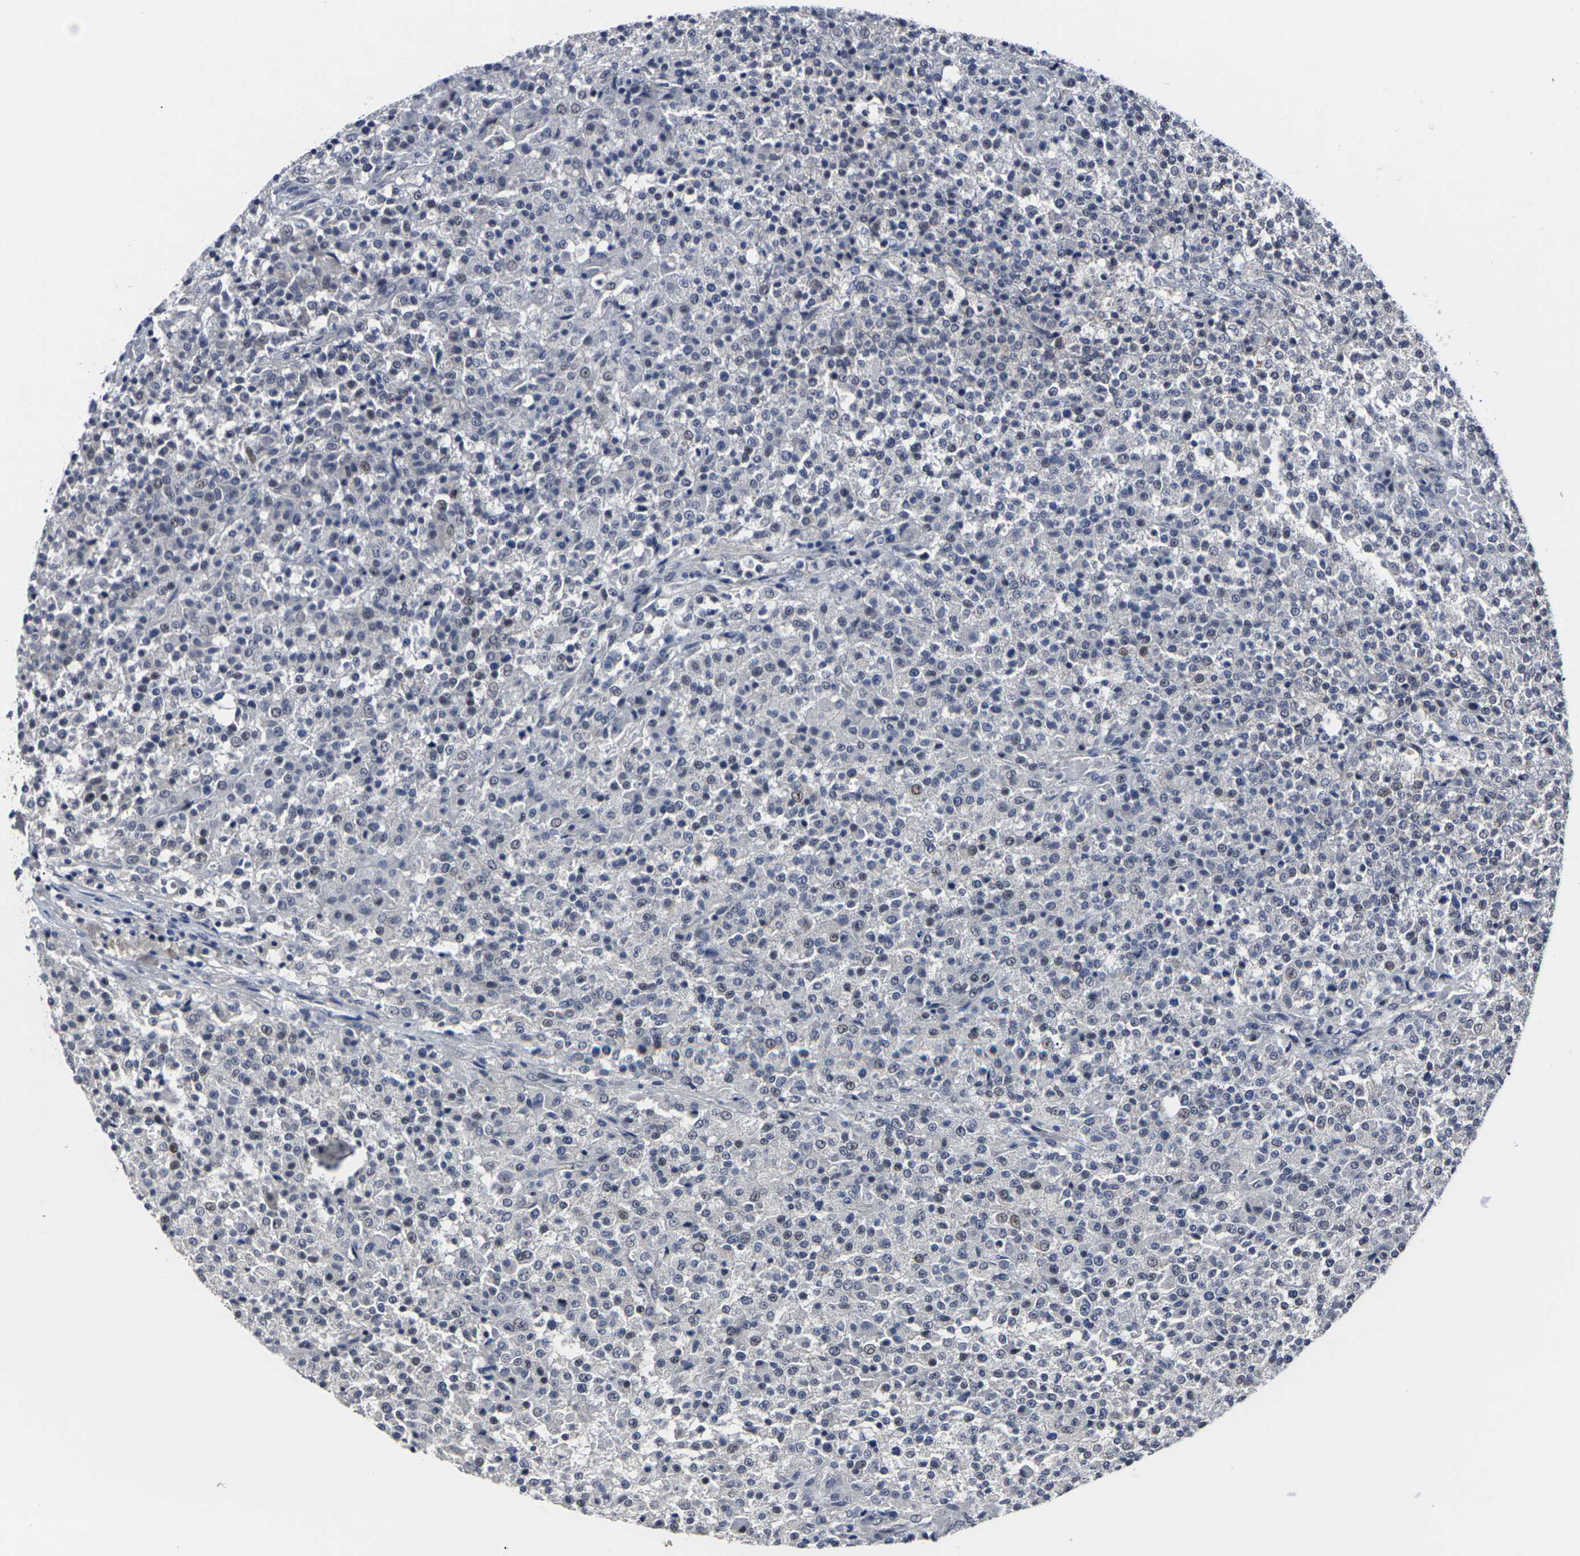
{"staining": {"intensity": "negative", "quantity": "none", "location": "none"}, "tissue": "testis cancer", "cell_type": "Tumor cells", "image_type": "cancer", "snomed": [{"axis": "morphology", "description": "Seminoma, NOS"}, {"axis": "topography", "description": "Testis"}], "caption": "Tumor cells show no significant protein positivity in testis cancer (seminoma).", "gene": "MSANTD4", "patient": {"sex": "male", "age": 59}}